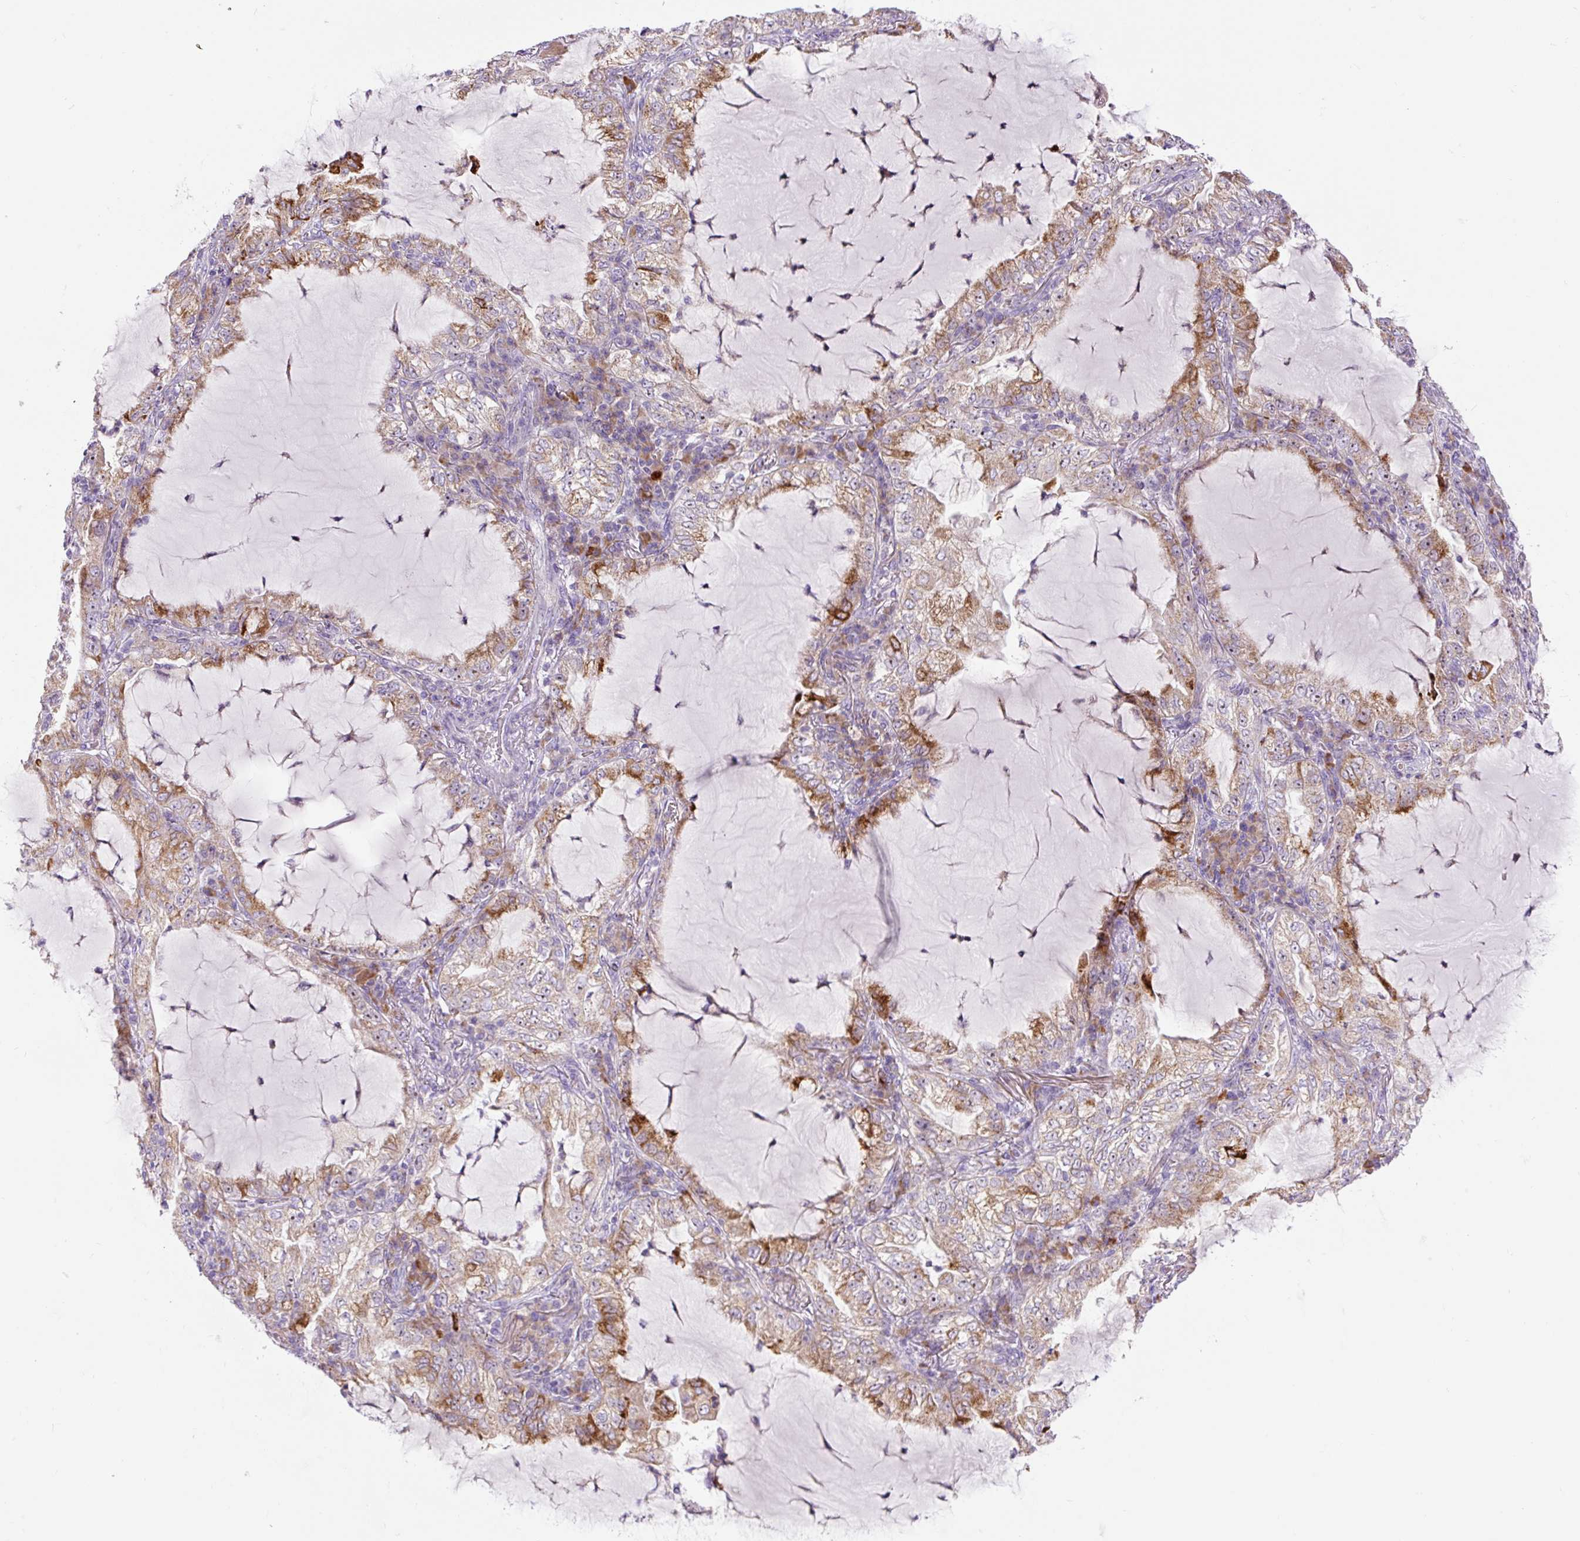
{"staining": {"intensity": "moderate", "quantity": "25%-75%", "location": "cytoplasmic/membranous"}, "tissue": "lung cancer", "cell_type": "Tumor cells", "image_type": "cancer", "snomed": [{"axis": "morphology", "description": "Adenocarcinoma, NOS"}, {"axis": "topography", "description": "Lung"}], "caption": "An image showing moderate cytoplasmic/membranous expression in approximately 25%-75% of tumor cells in lung cancer (adenocarcinoma), as visualized by brown immunohistochemical staining.", "gene": "ZNF596", "patient": {"sex": "female", "age": 73}}